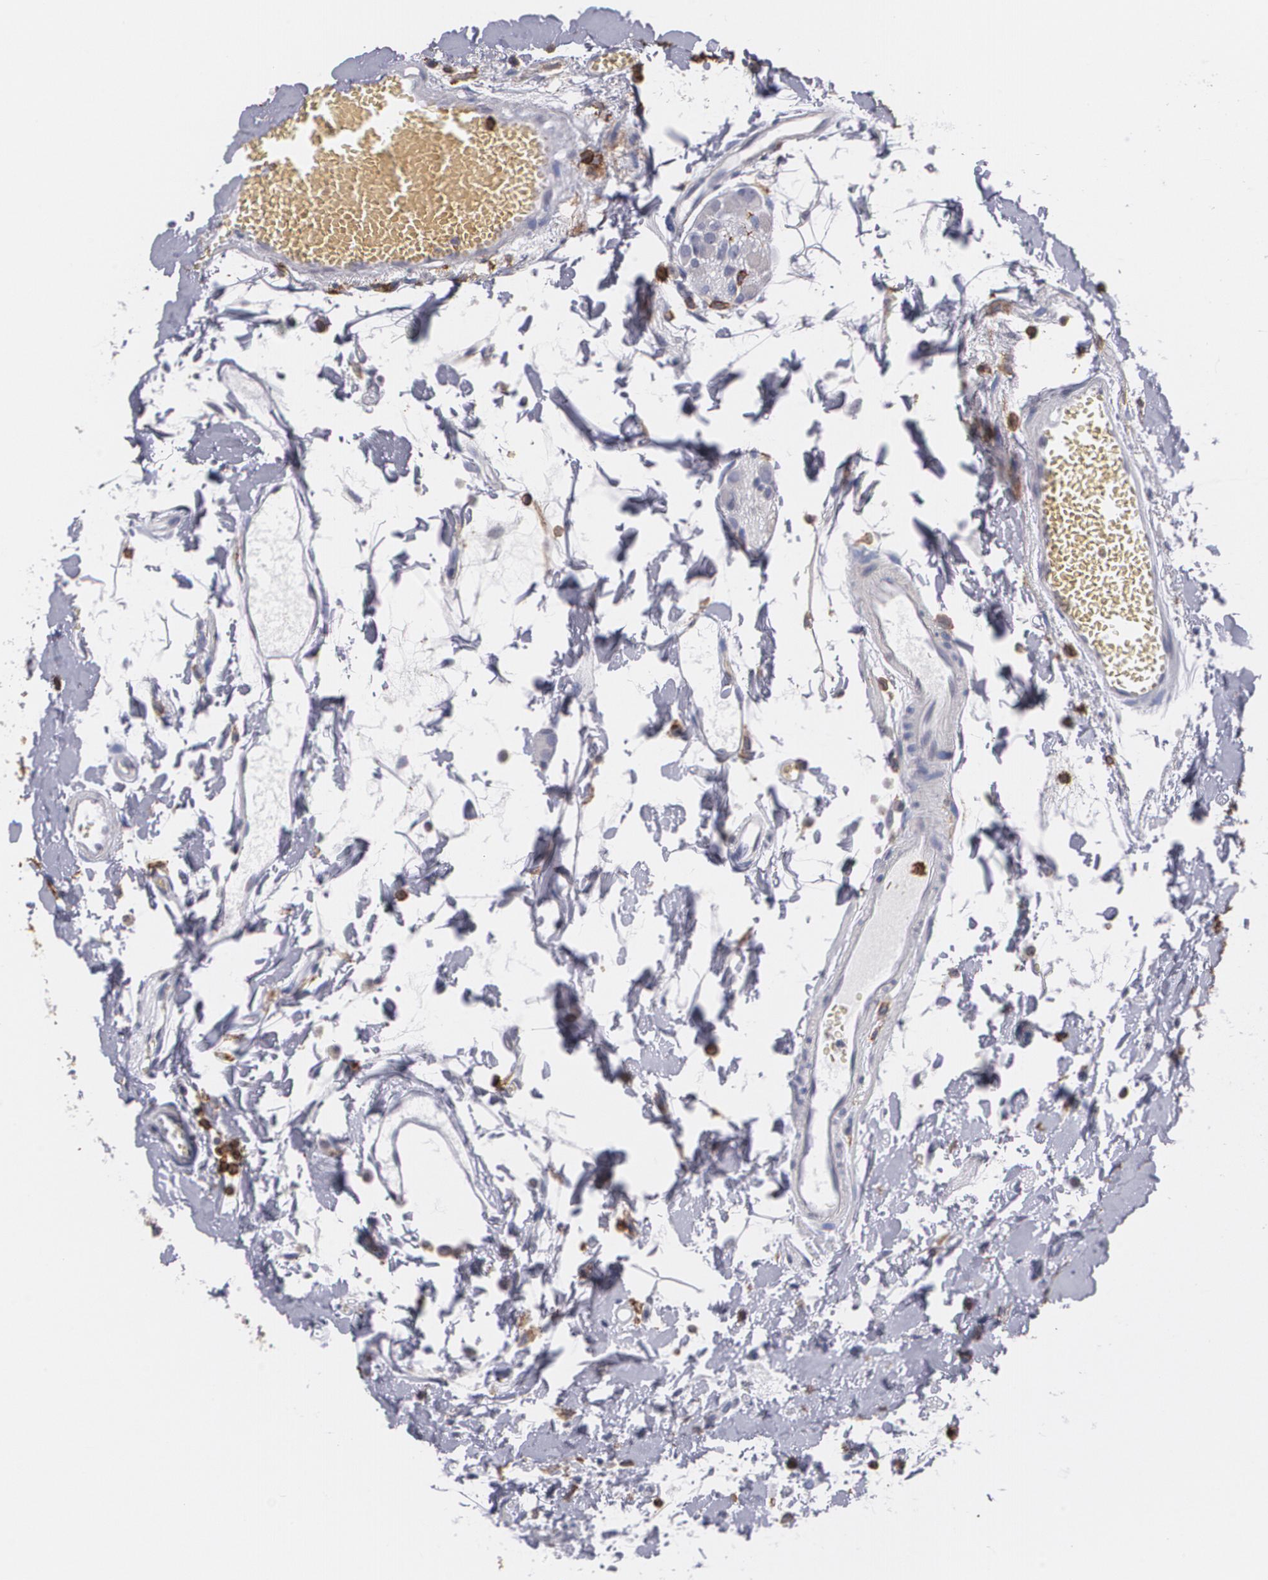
{"staining": {"intensity": "negative", "quantity": "none", "location": "none"}, "tissue": "small intestine", "cell_type": "Glandular cells", "image_type": "normal", "snomed": [{"axis": "morphology", "description": "Normal tissue, NOS"}, {"axis": "topography", "description": "Small intestine"}], "caption": "An immunohistochemistry histopathology image of benign small intestine is shown. There is no staining in glandular cells of small intestine.", "gene": "PTPRC", "patient": {"sex": "female", "age": 61}}